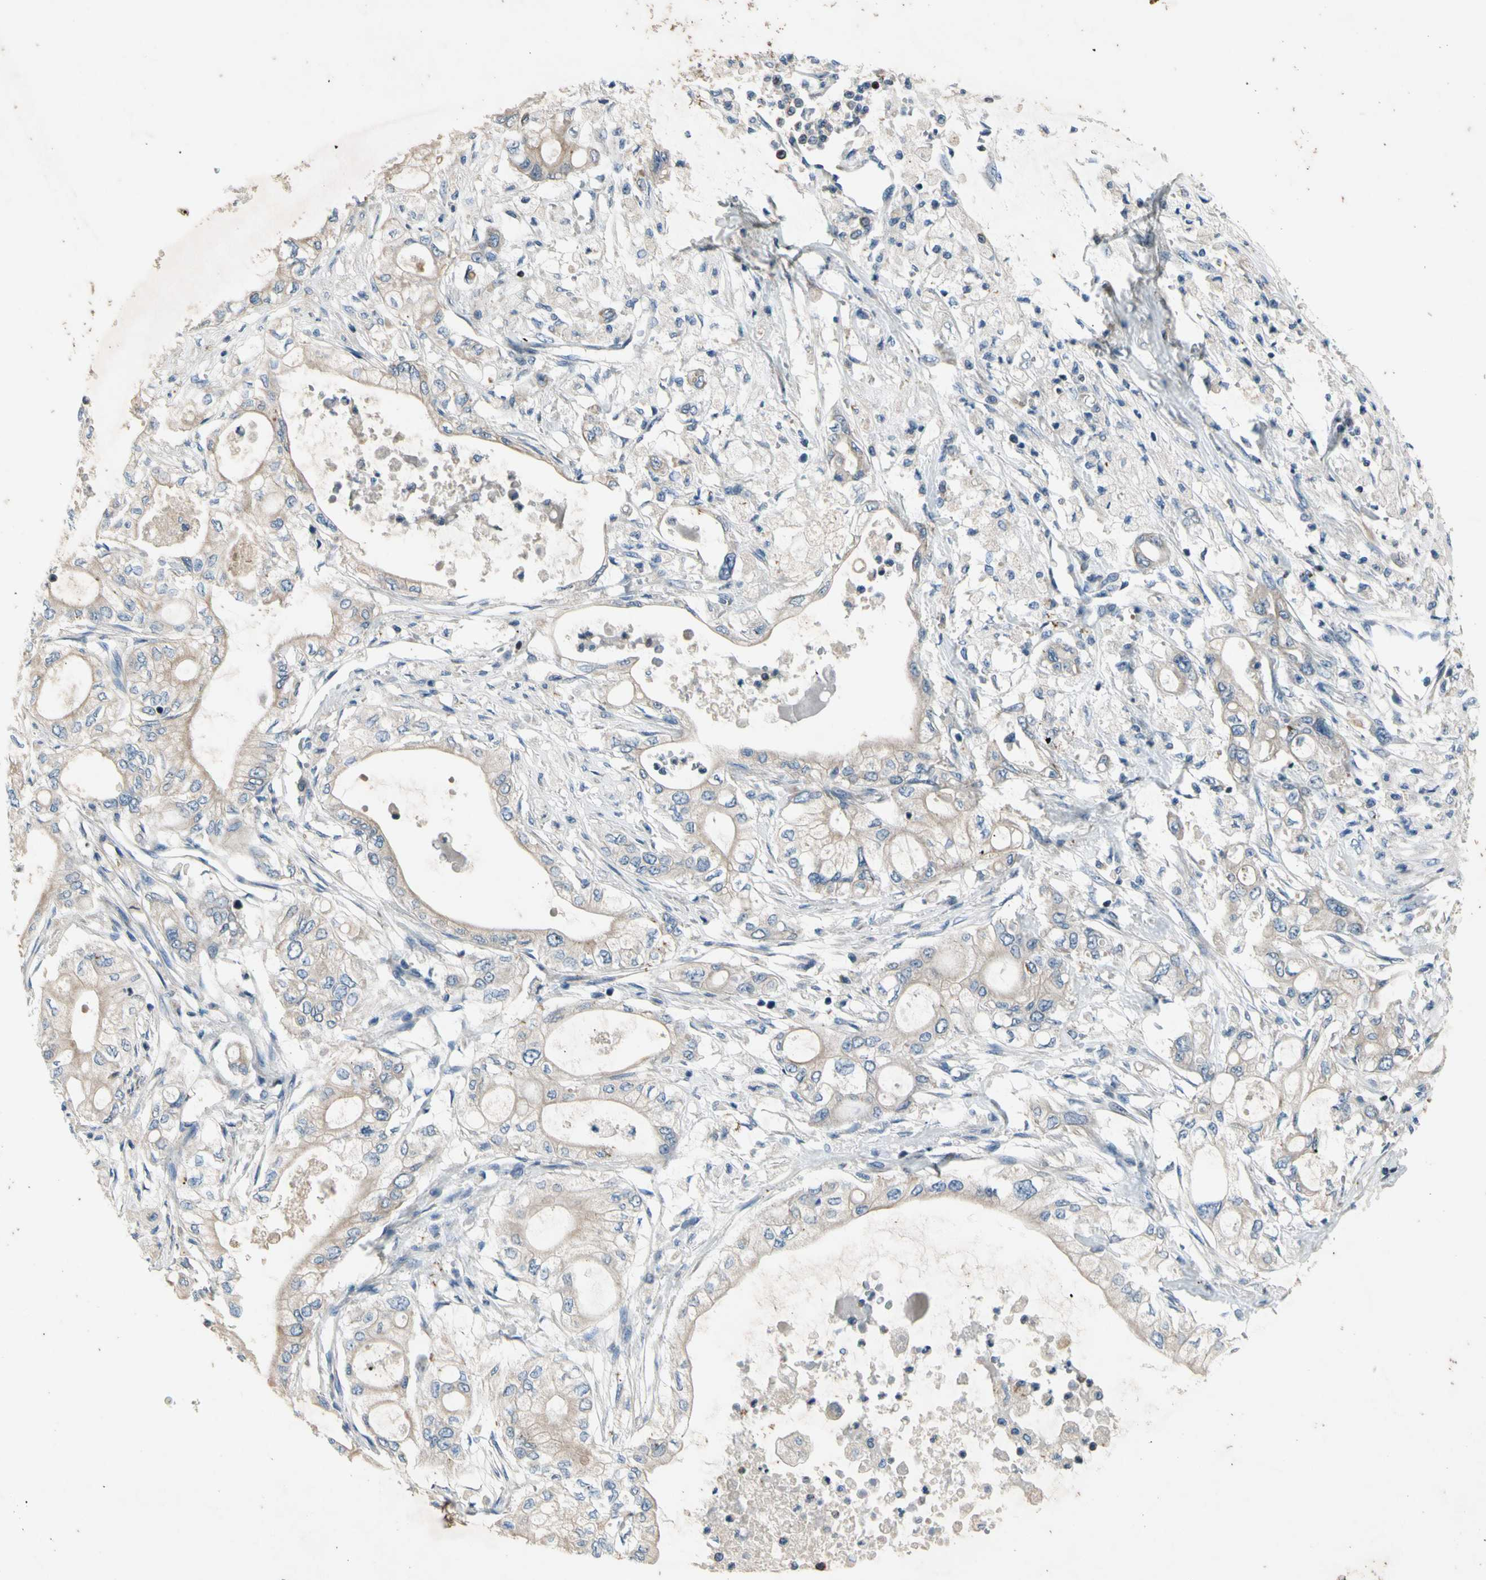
{"staining": {"intensity": "weak", "quantity": ">75%", "location": "cytoplasmic/membranous"}, "tissue": "pancreatic cancer", "cell_type": "Tumor cells", "image_type": "cancer", "snomed": [{"axis": "morphology", "description": "Adenocarcinoma, NOS"}, {"axis": "topography", "description": "Pancreas"}], "caption": "Weak cytoplasmic/membranous positivity for a protein is seen in about >75% of tumor cells of pancreatic adenocarcinoma using IHC.", "gene": "TBX21", "patient": {"sex": "male", "age": 79}}